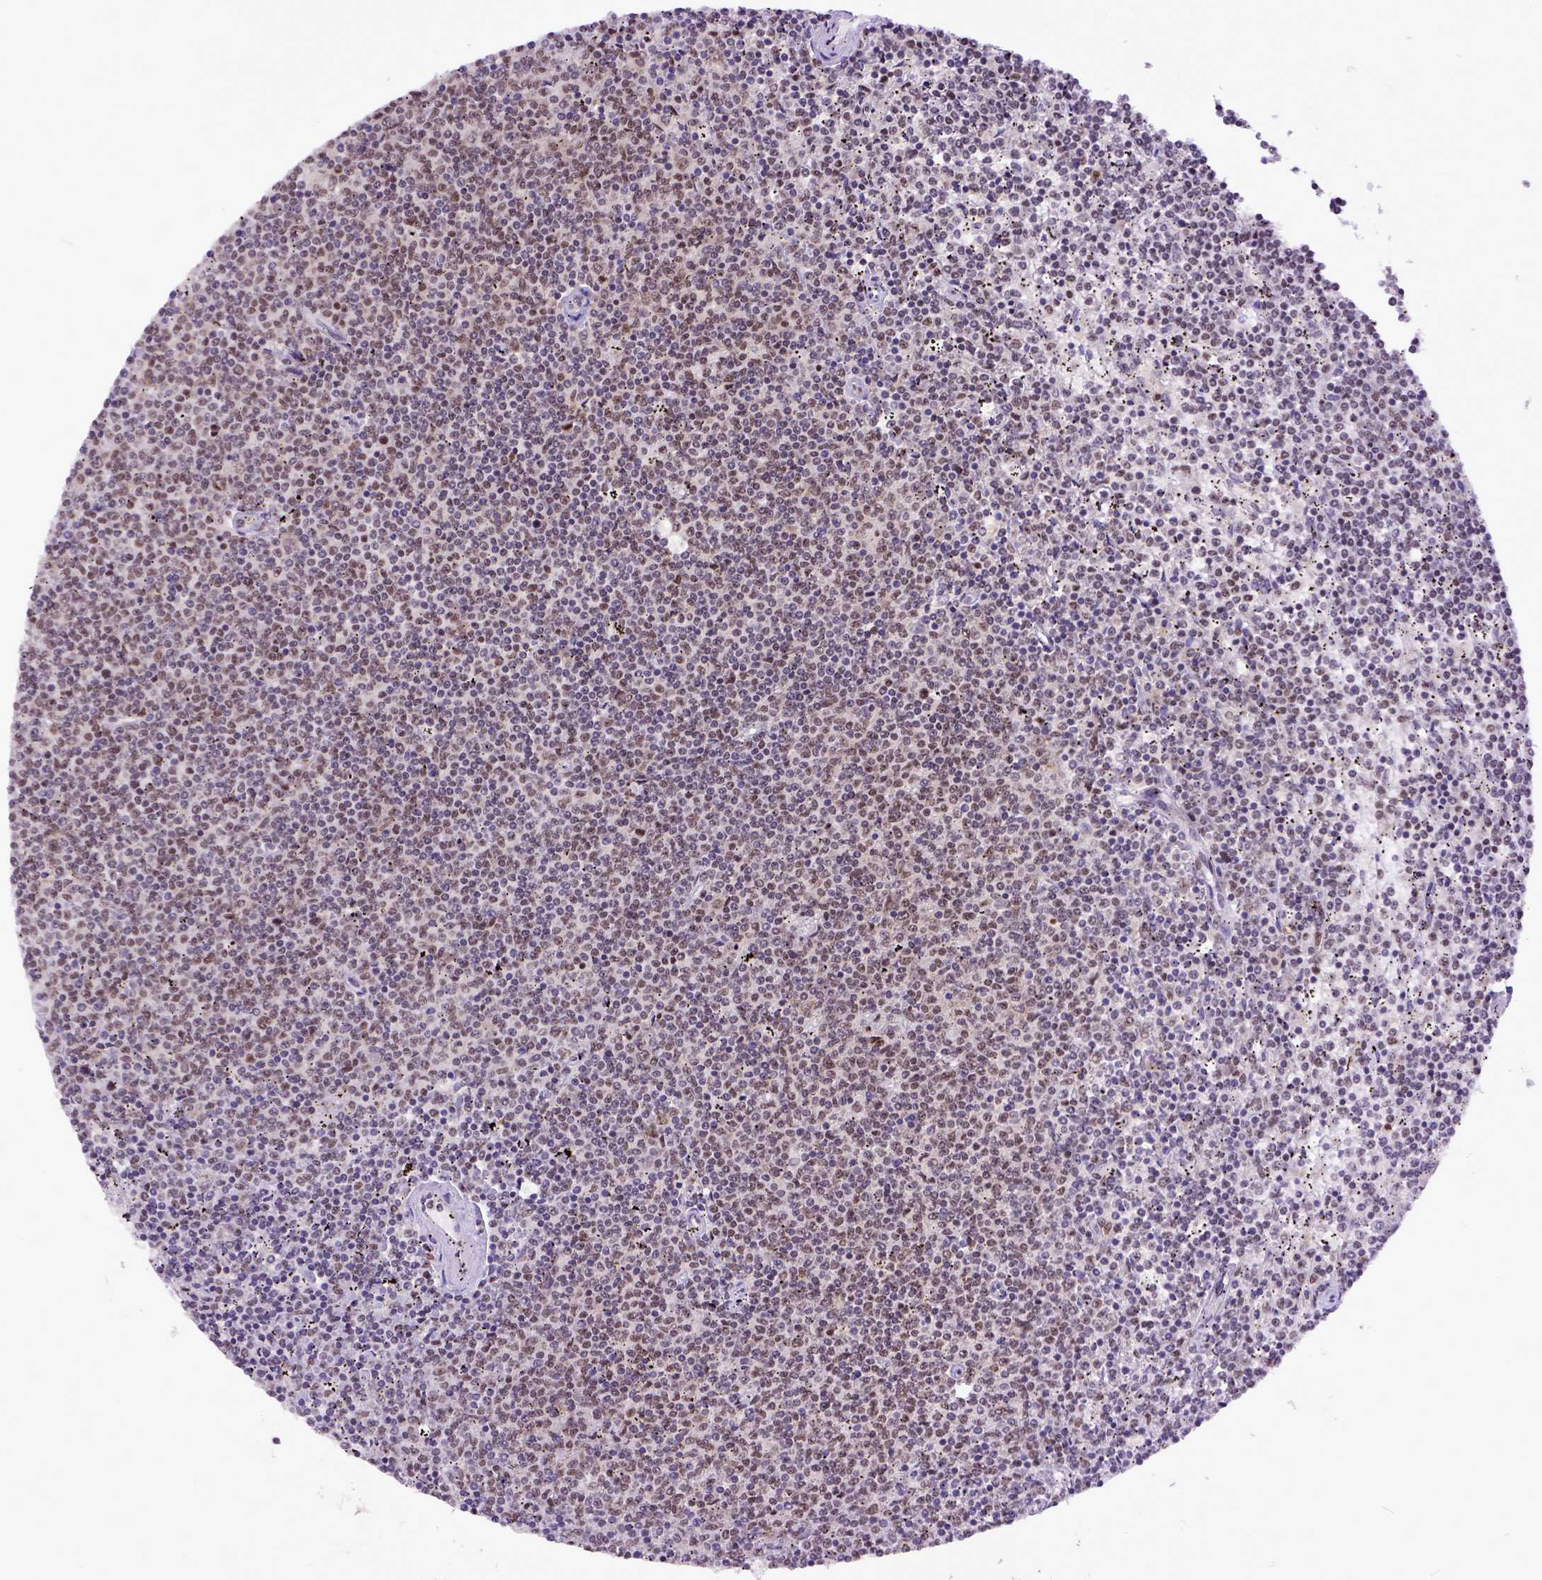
{"staining": {"intensity": "weak", "quantity": "25%-75%", "location": "nuclear"}, "tissue": "lymphoma", "cell_type": "Tumor cells", "image_type": "cancer", "snomed": [{"axis": "morphology", "description": "Malignant lymphoma, non-Hodgkin's type, Low grade"}, {"axis": "topography", "description": "Spleen"}], "caption": "Weak nuclear protein staining is seen in about 25%-75% of tumor cells in malignant lymphoma, non-Hodgkin's type (low-grade).", "gene": "RCC2", "patient": {"sex": "female", "age": 50}}